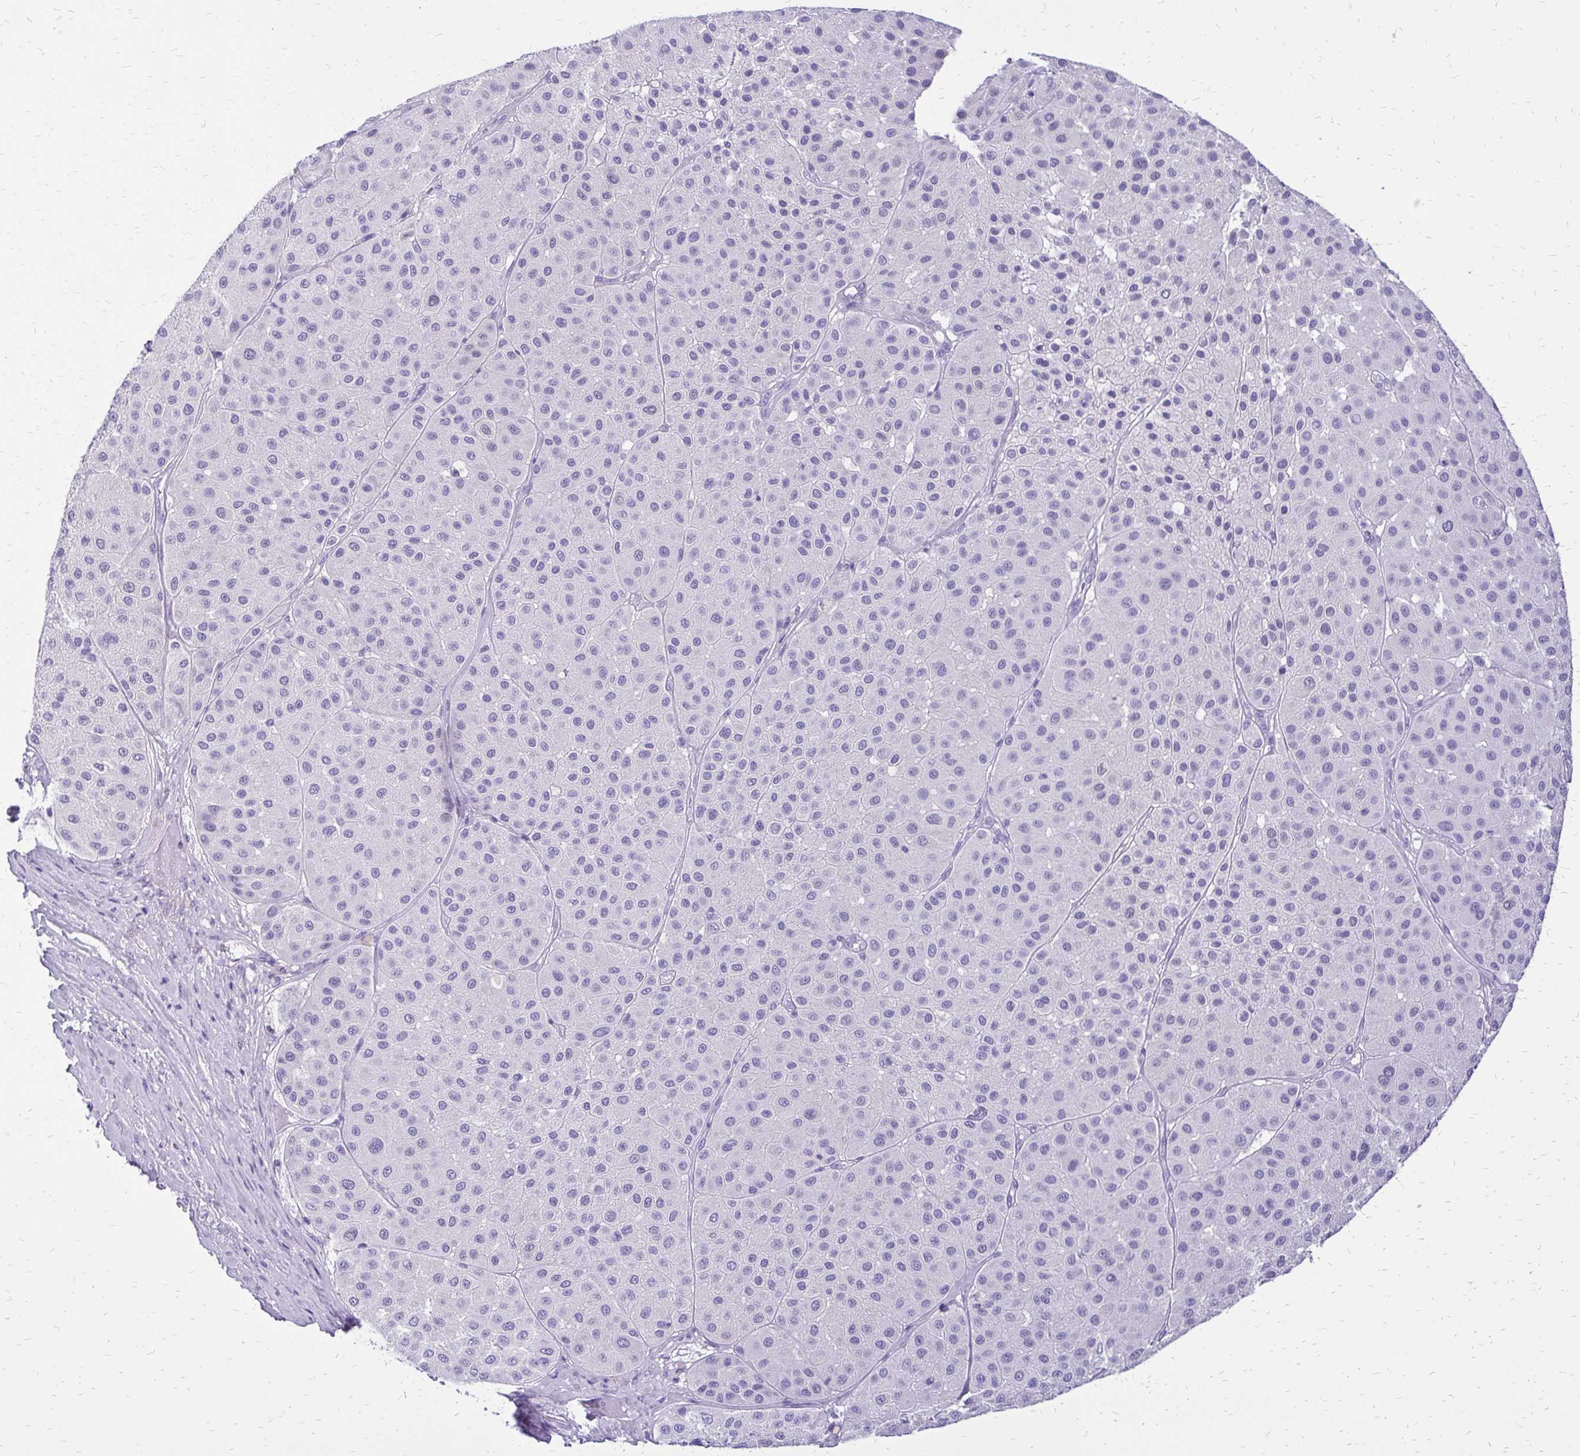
{"staining": {"intensity": "negative", "quantity": "none", "location": "none"}, "tissue": "melanoma", "cell_type": "Tumor cells", "image_type": "cancer", "snomed": [{"axis": "morphology", "description": "Malignant melanoma, Metastatic site"}, {"axis": "topography", "description": "Smooth muscle"}], "caption": "High magnification brightfield microscopy of malignant melanoma (metastatic site) stained with DAB (3,3'-diaminobenzidine) (brown) and counterstained with hematoxylin (blue): tumor cells show no significant staining.", "gene": "SLC32A1", "patient": {"sex": "male", "age": 41}}